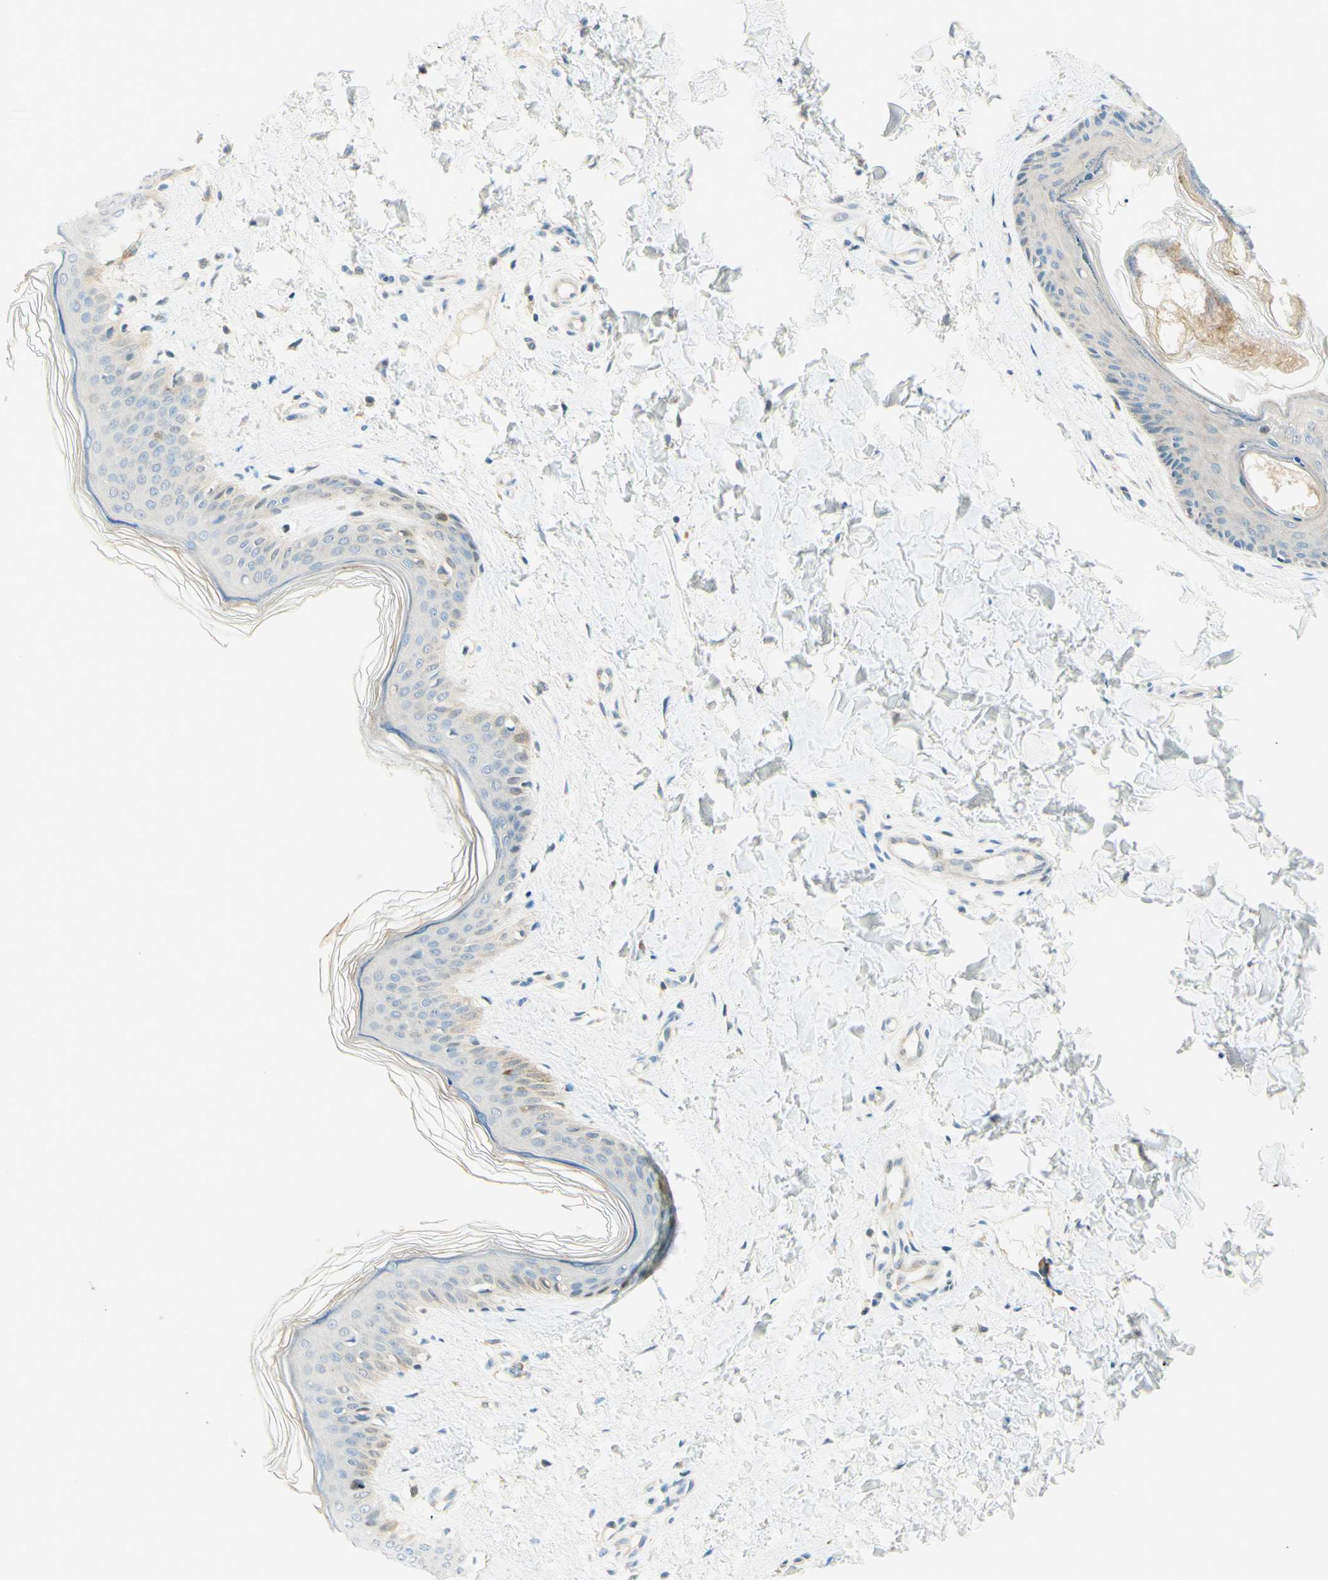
{"staining": {"intensity": "negative", "quantity": "none", "location": "none"}, "tissue": "skin", "cell_type": "Fibroblasts", "image_type": "normal", "snomed": [{"axis": "morphology", "description": "Normal tissue, NOS"}, {"axis": "topography", "description": "Skin"}], "caption": "Immunohistochemistry (IHC) histopathology image of unremarkable skin: skin stained with DAB shows no significant protein positivity in fibroblasts.", "gene": "PROM1", "patient": {"sex": "female", "age": 41}}